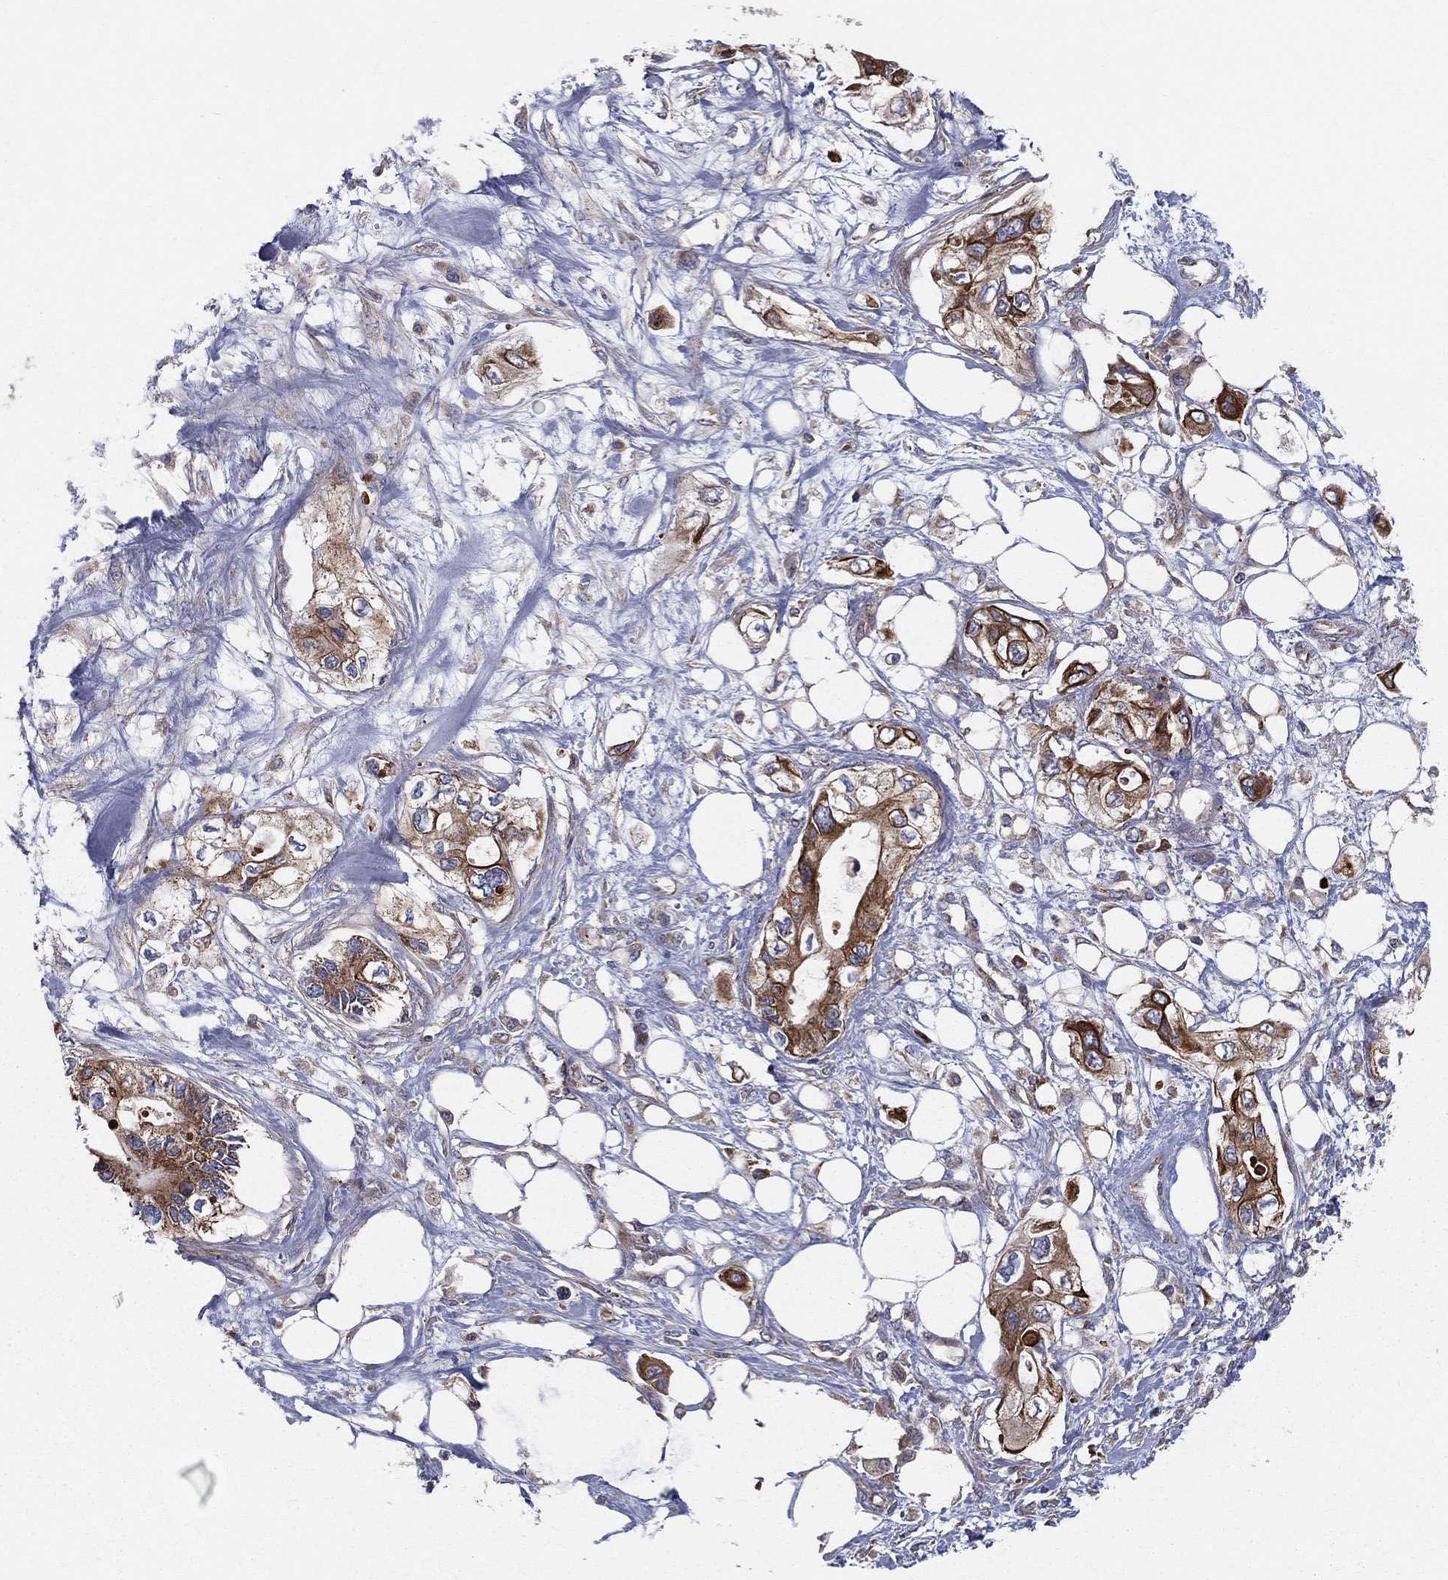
{"staining": {"intensity": "strong", "quantity": "25%-75%", "location": "cytoplasmic/membranous"}, "tissue": "pancreatic cancer", "cell_type": "Tumor cells", "image_type": "cancer", "snomed": [{"axis": "morphology", "description": "Adenocarcinoma, NOS"}, {"axis": "topography", "description": "Pancreas"}], "caption": "Human pancreatic adenocarcinoma stained with a brown dye reveals strong cytoplasmic/membranous positive positivity in about 25%-75% of tumor cells.", "gene": "MIX23", "patient": {"sex": "female", "age": 63}}